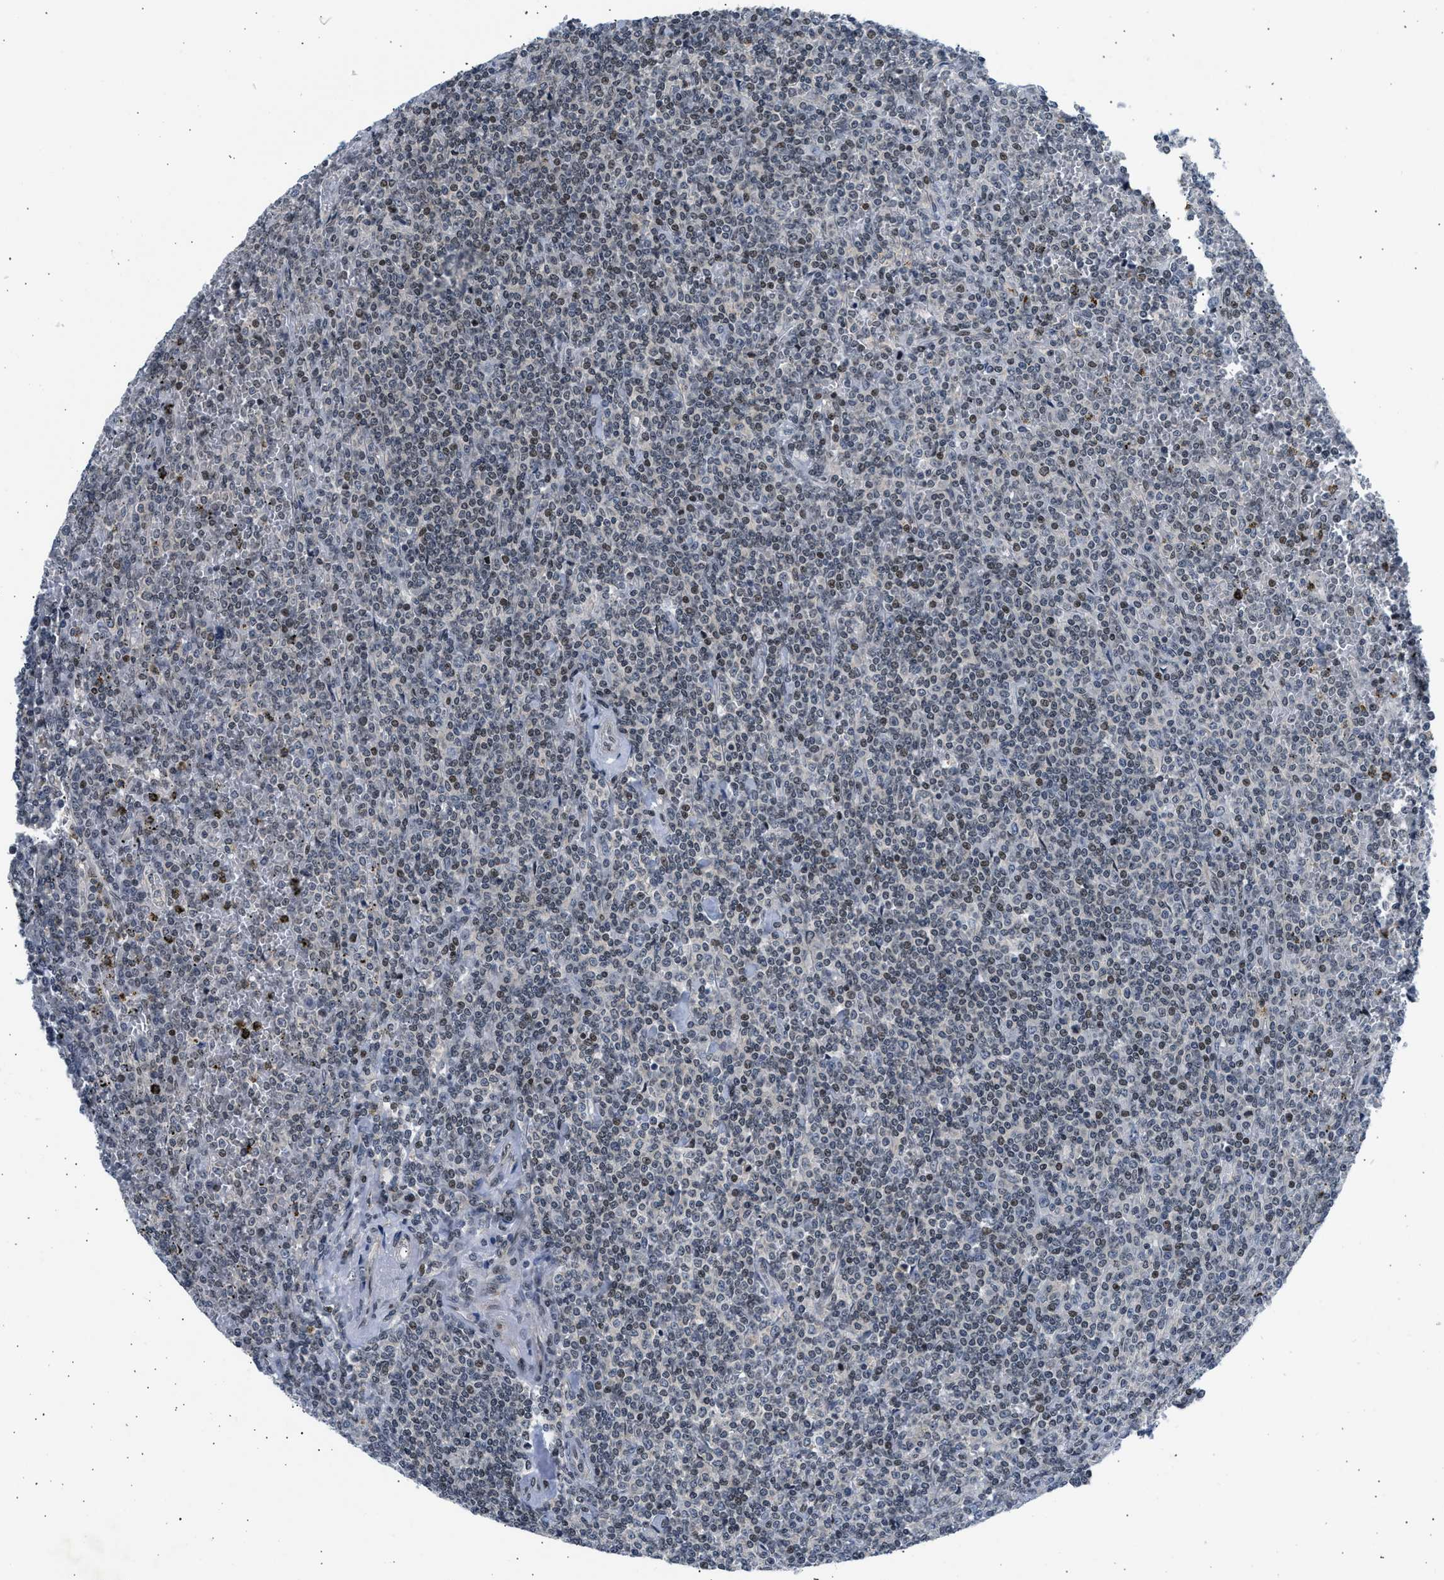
{"staining": {"intensity": "weak", "quantity": "25%-75%", "location": "nuclear"}, "tissue": "lymphoma", "cell_type": "Tumor cells", "image_type": "cancer", "snomed": [{"axis": "morphology", "description": "Malignant lymphoma, non-Hodgkin's type, Low grade"}, {"axis": "topography", "description": "Spleen"}], "caption": "About 25%-75% of tumor cells in human malignant lymphoma, non-Hodgkin's type (low-grade) show weak nuclear protein positivity as visualized by brown immunohistochemical staining.", "gene": "OLIG3", "patient": {"sex": "female", "age": 19}}